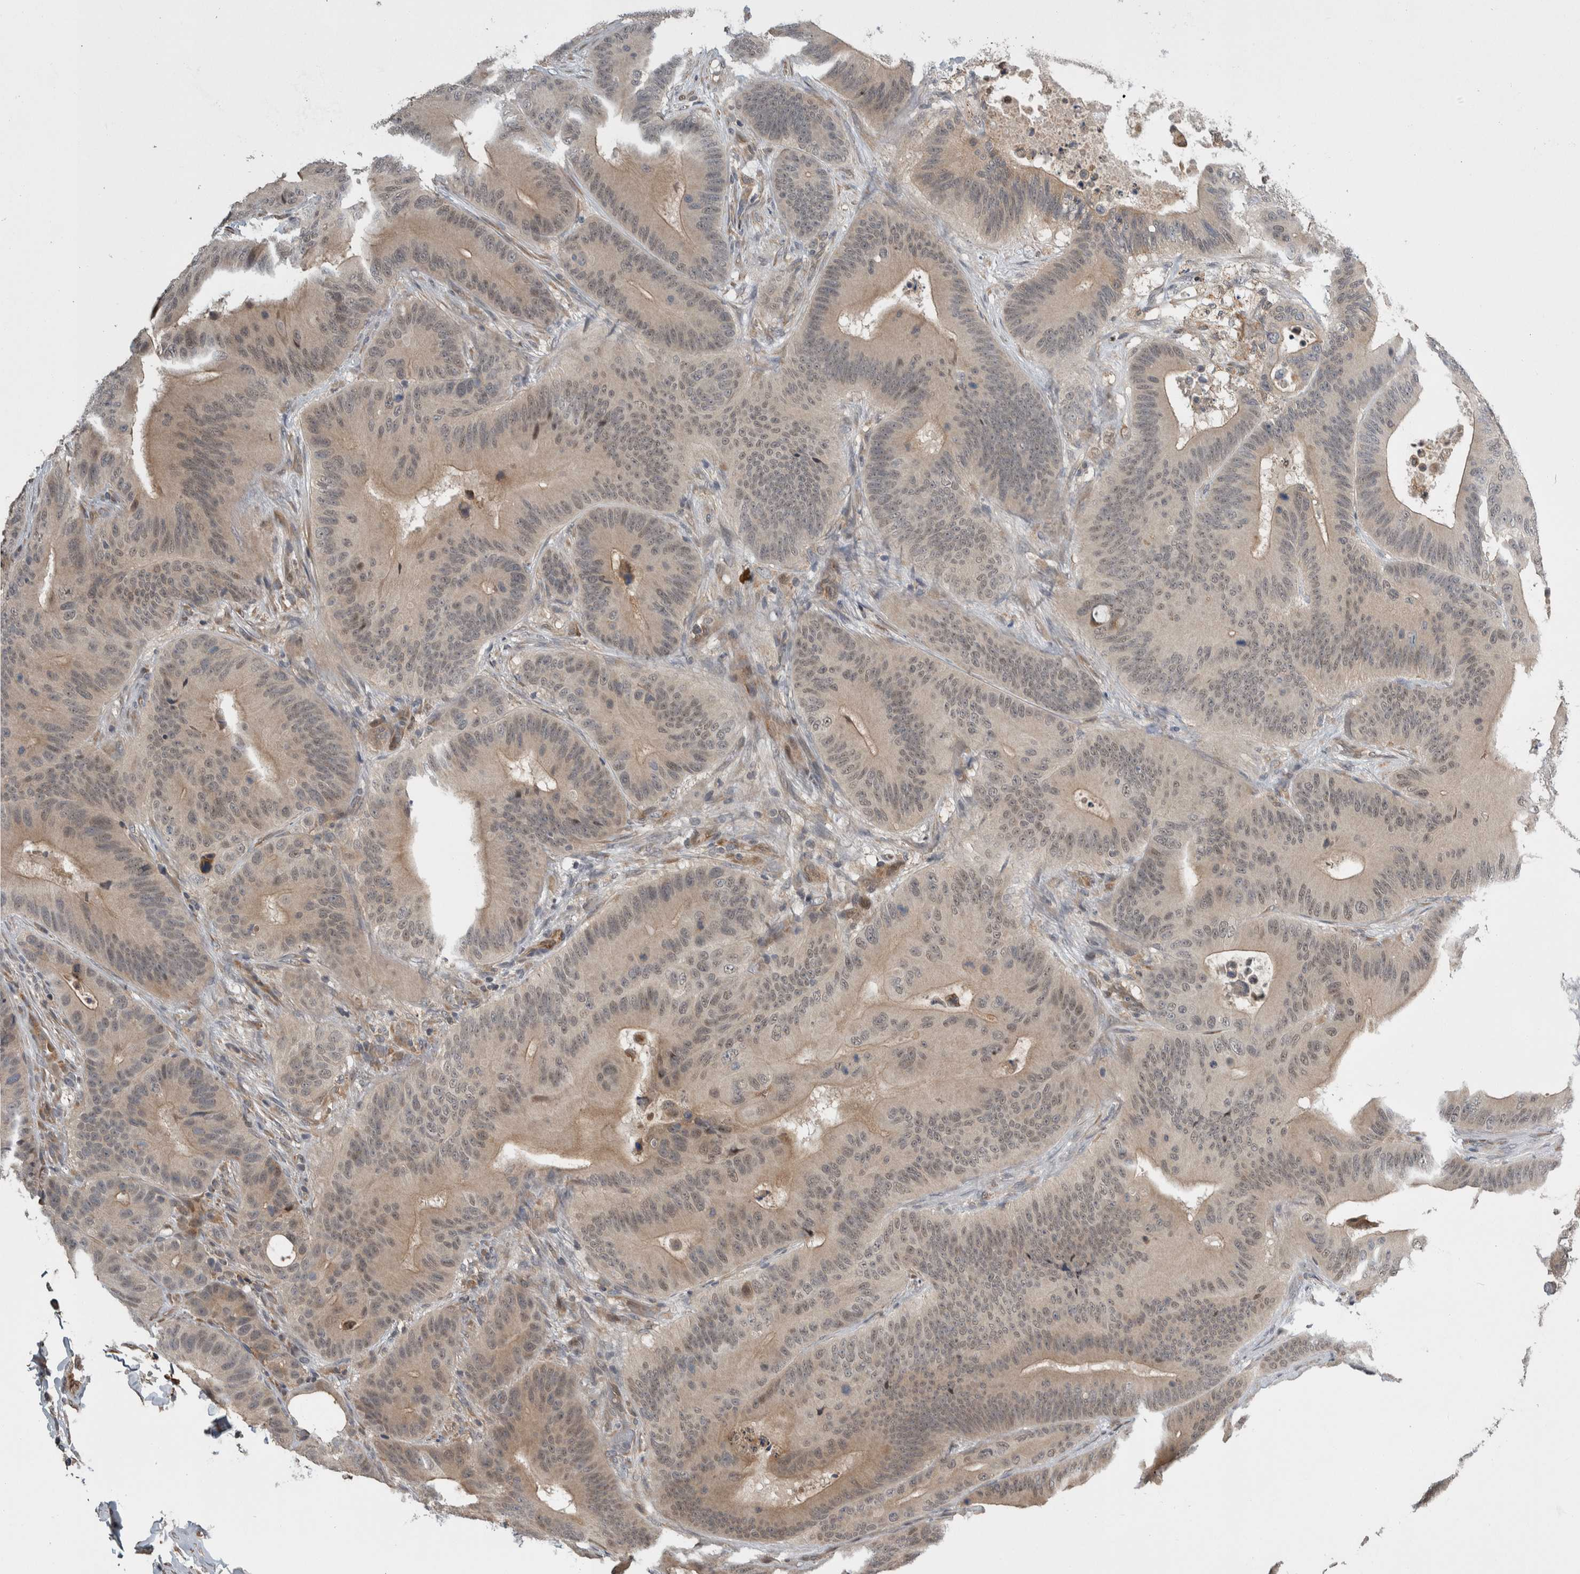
{"staining": {"intensity": "weak", "quantity": "<25%", "location": "nuclear"}, "tissue": "colorectal cancer", "cell_type": "Tumor cells", "image_type": "cancer", "snomed": [{"axis": "morphology", "description": "Adenocarcinoma, NOS"}, {"axis": "topography", "description": "Colon"}], "caption": "This is an immunohistochemistry image of colorectal cancer. There is no expression in tumor cells.", "gene": "PRDM4", "patient": {"sex": "male", "age": 83}}